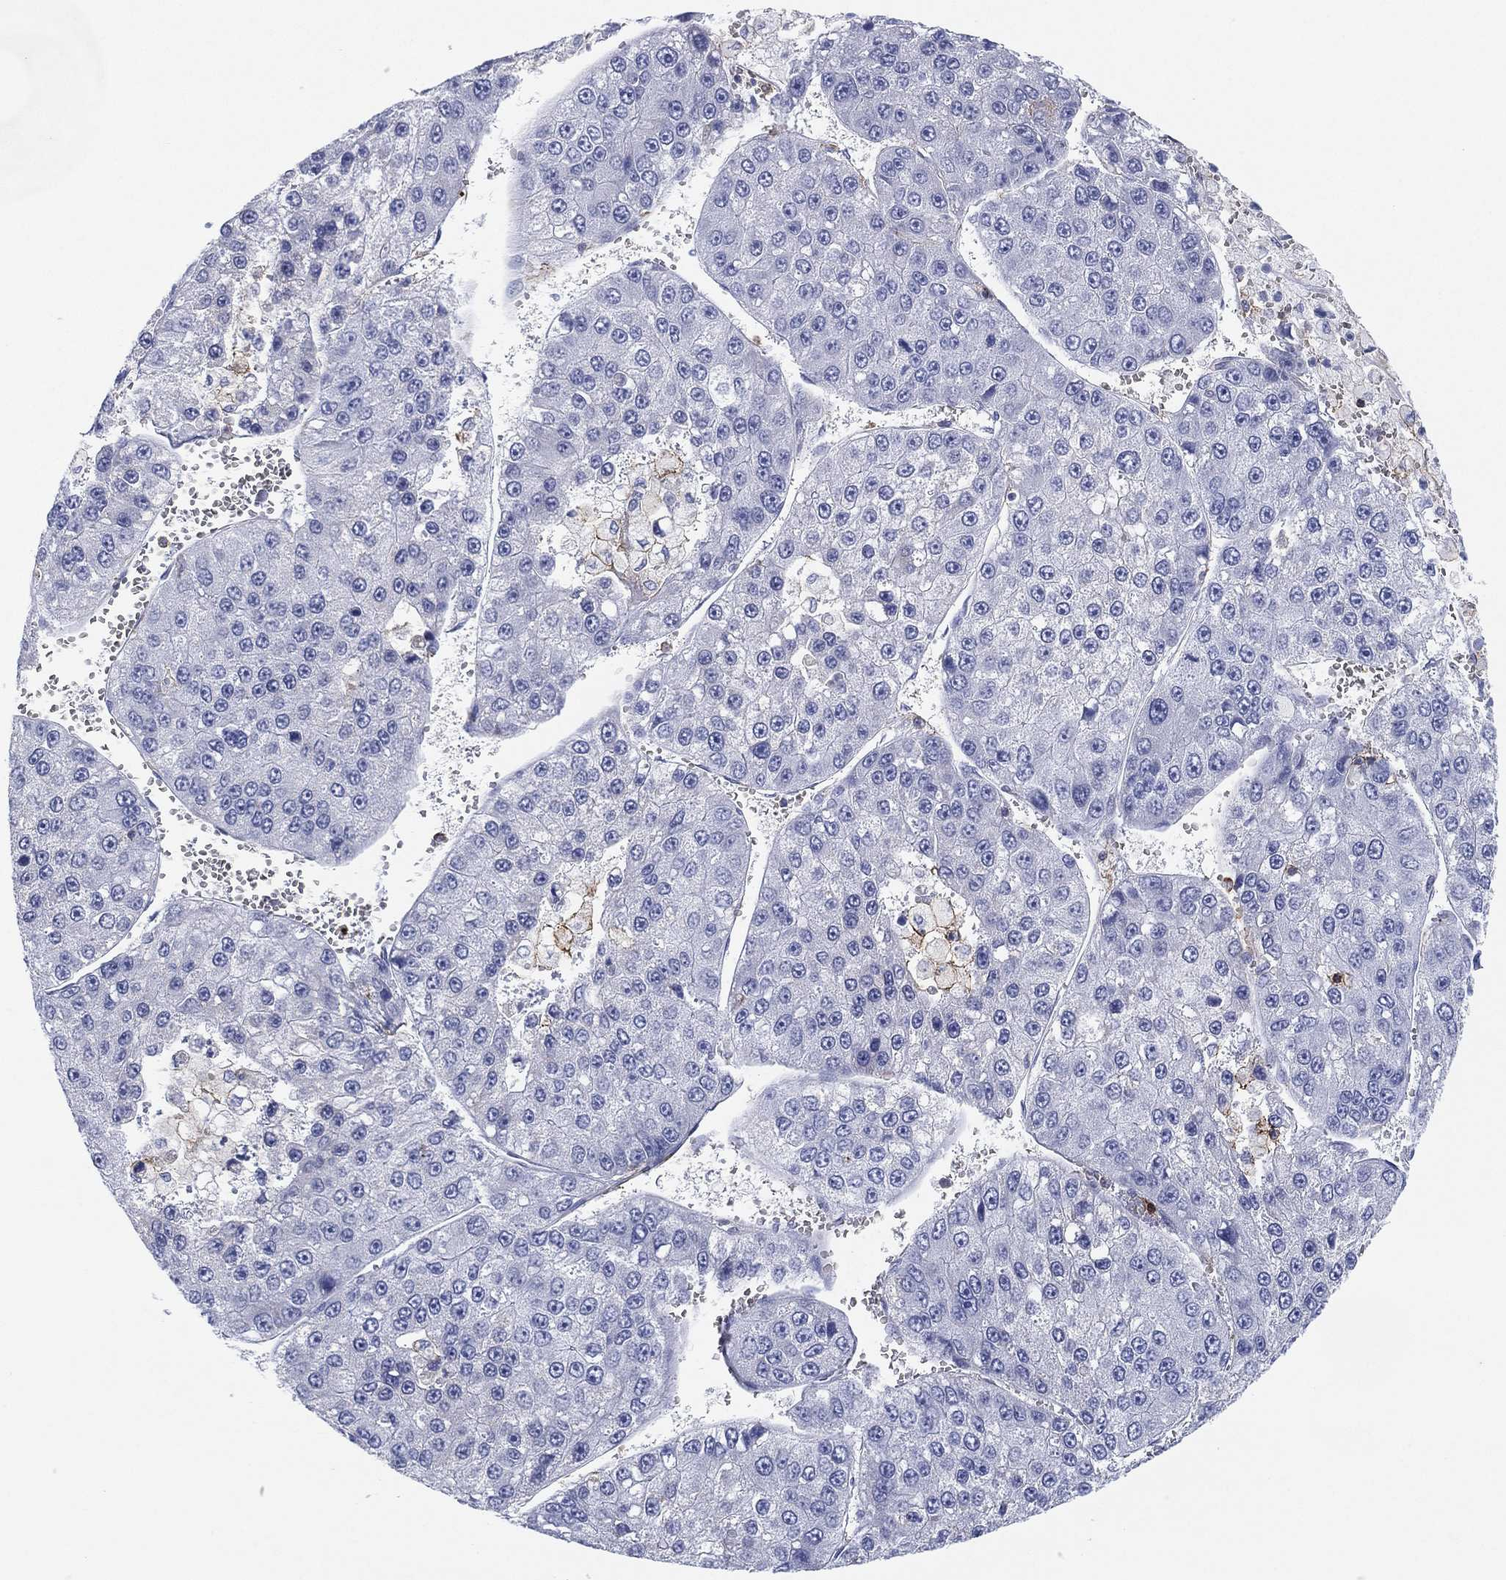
{"staining": {"intensity": "negative", "quantity": "none", "location": "none"}, "tissue": "liver cancer", "cell_type": "Tumor cells", "image_type": "cancer", "snomed": [{"axis": "morphology", "description": "Carcinoma, Hepatocellular, NOS"}, {"axis": "topography", "description": "Liver"}], "caption": "High power microscopy image of an IHC micrograph of liver cancer (hepatocellular carcinoma), revealing no significant staining in tumor cells.", "gene": "SELPLG", "patient": {"sex": "female", "age": 73}}